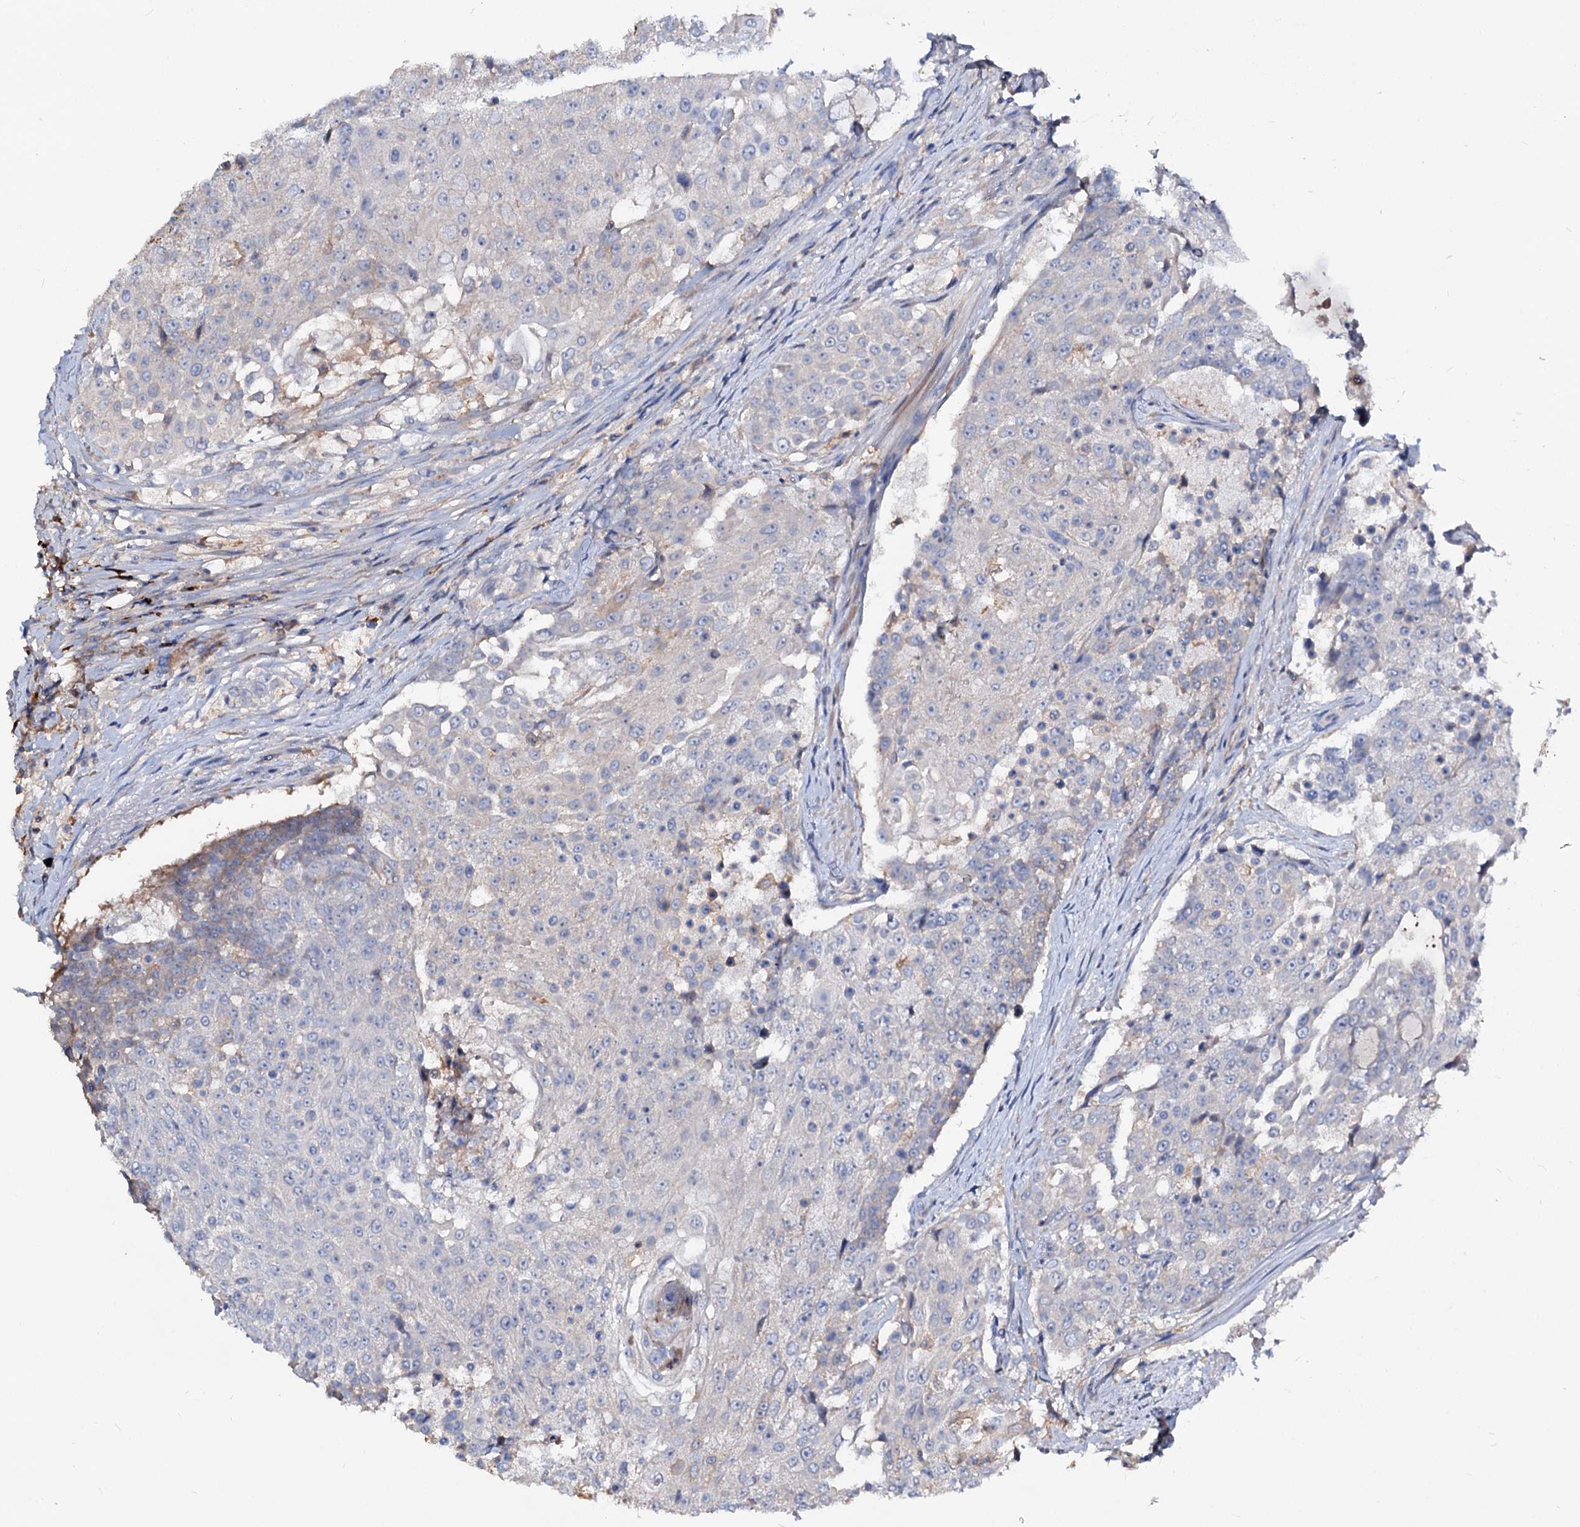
{"staining": {"intensity": "negative", "quantity": "none", "location": "none"}, "tissue": "urothelial cancer", "cell_type": "Tumor cells", "image_type": "cancer", "snomed": [{"axis": "morphology", "description": "Urothelial carcinoma, High grade"}, {"axis": "topography", "description": "Urinary bladder"}], "caption": "Immunohistochemistry (IHC) photomicrograph of urothelial cancer stained for a protein (brown), which displays no staining in tumor cells. (DAB (3,3'-diaminobenzidine) IHC with hematoxylin counter stain).", "gene": "ACY3", "patient": {"sex": "female", "age": 63}}